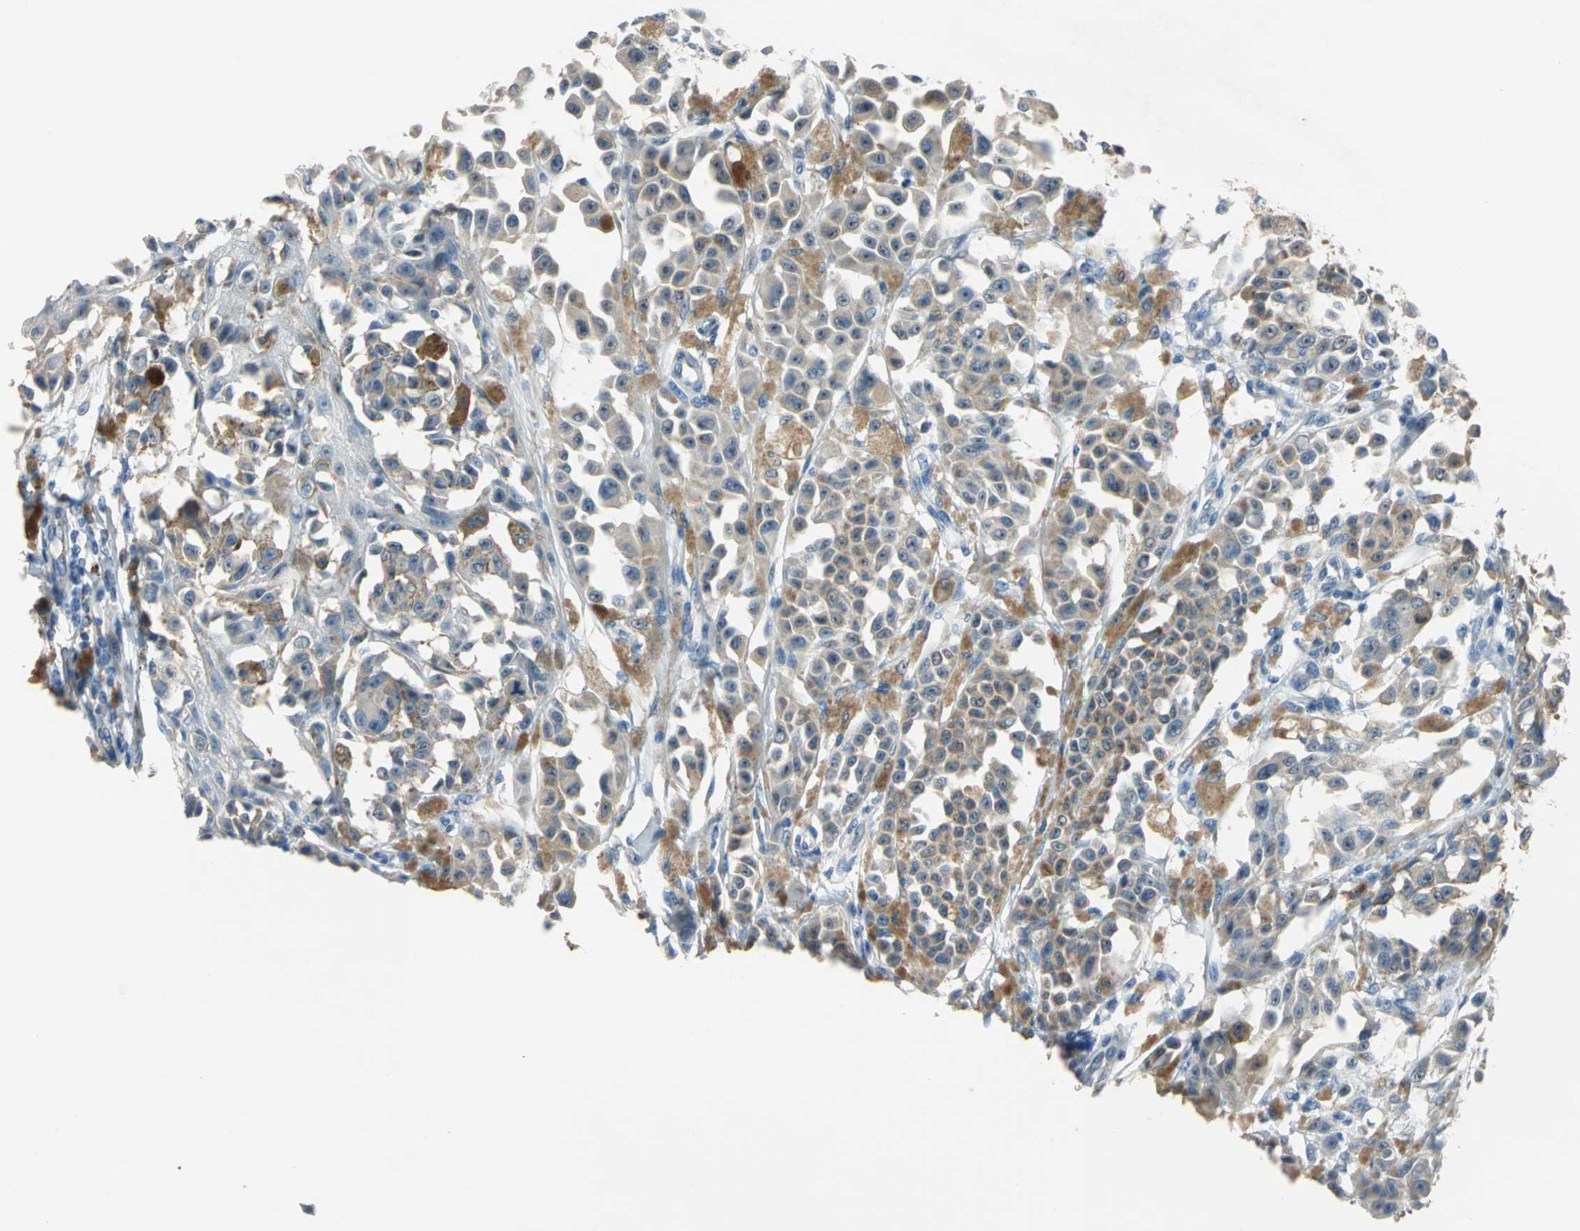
{"staining": {"intensity": "moderate", "quantity": "<25%", "location": "cytoplasmic/membranous"}, "tissue": "melanoma", "cell_type": "Tumor cells", "image_type": "cancer", "snomed": [{"axis": "morphology", "description": "Malignant melanoma, NOS"}, {"axis": "topography", "description": "Skin"}], "caption": "Melanoma stained with a brown dye displays moderate cytoplasmic/membranous positive positivity in about <25% of tumor cells.", "gene": "MUC4", "patient": {"sex": "female", "age": 38}}